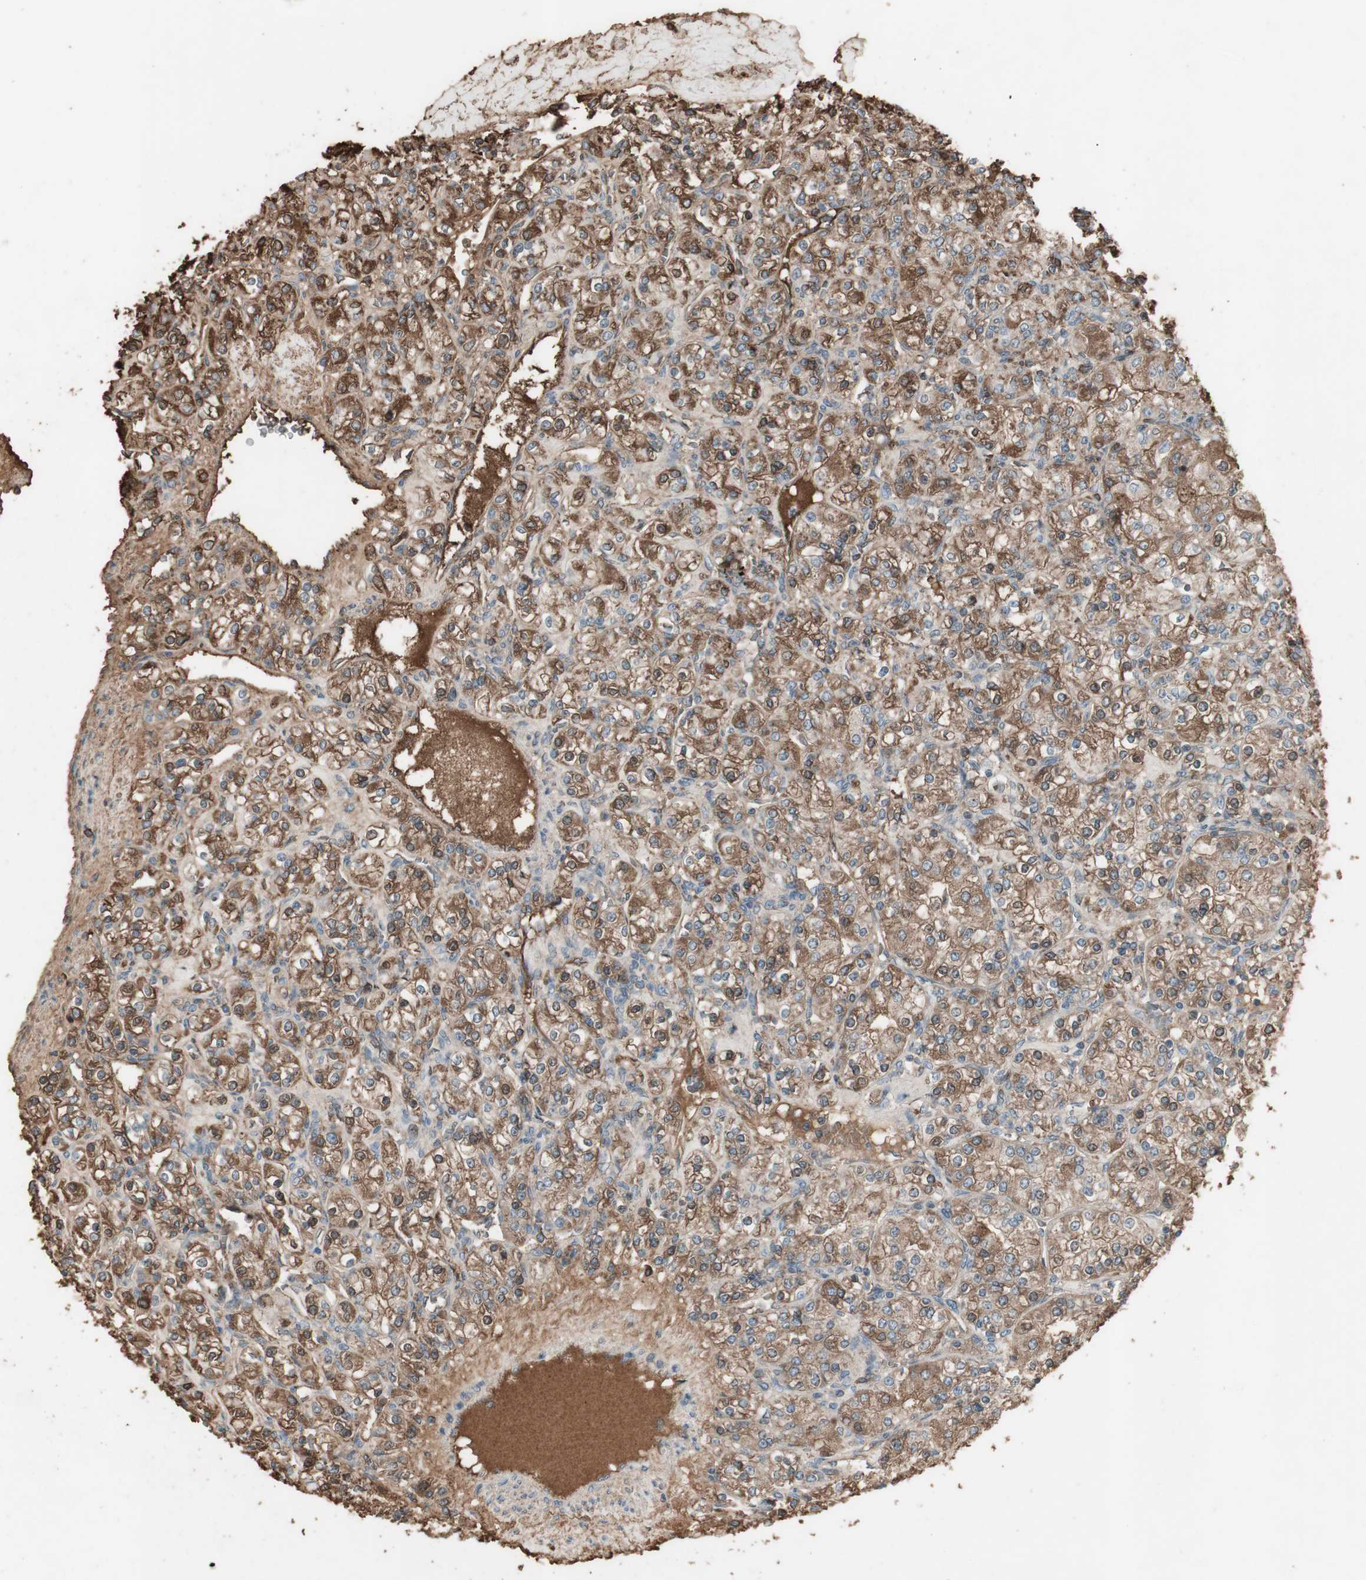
{"staining": {"intensity": "moderate", "quantity": ">75%", "location": "cytoplasmic/membranous"}, "tissue": "renal cancer", "cell_type": "Tumor cells", "image_type": "cancer", "snomed": [{"axis": "morphology", "description": "Adenocarcinoma, NOS"}, {"axis": "topography", "description": "Kidney"}], "caption": "There is medium levels of moderate cytoplasmic/membranous expression in tumor cells of adenocarcinoma (renal), as demonstrated by immunohistochemical staining (brown color).", "gene": "MMP14", "patient": {"sex": "male", "age": 77}}